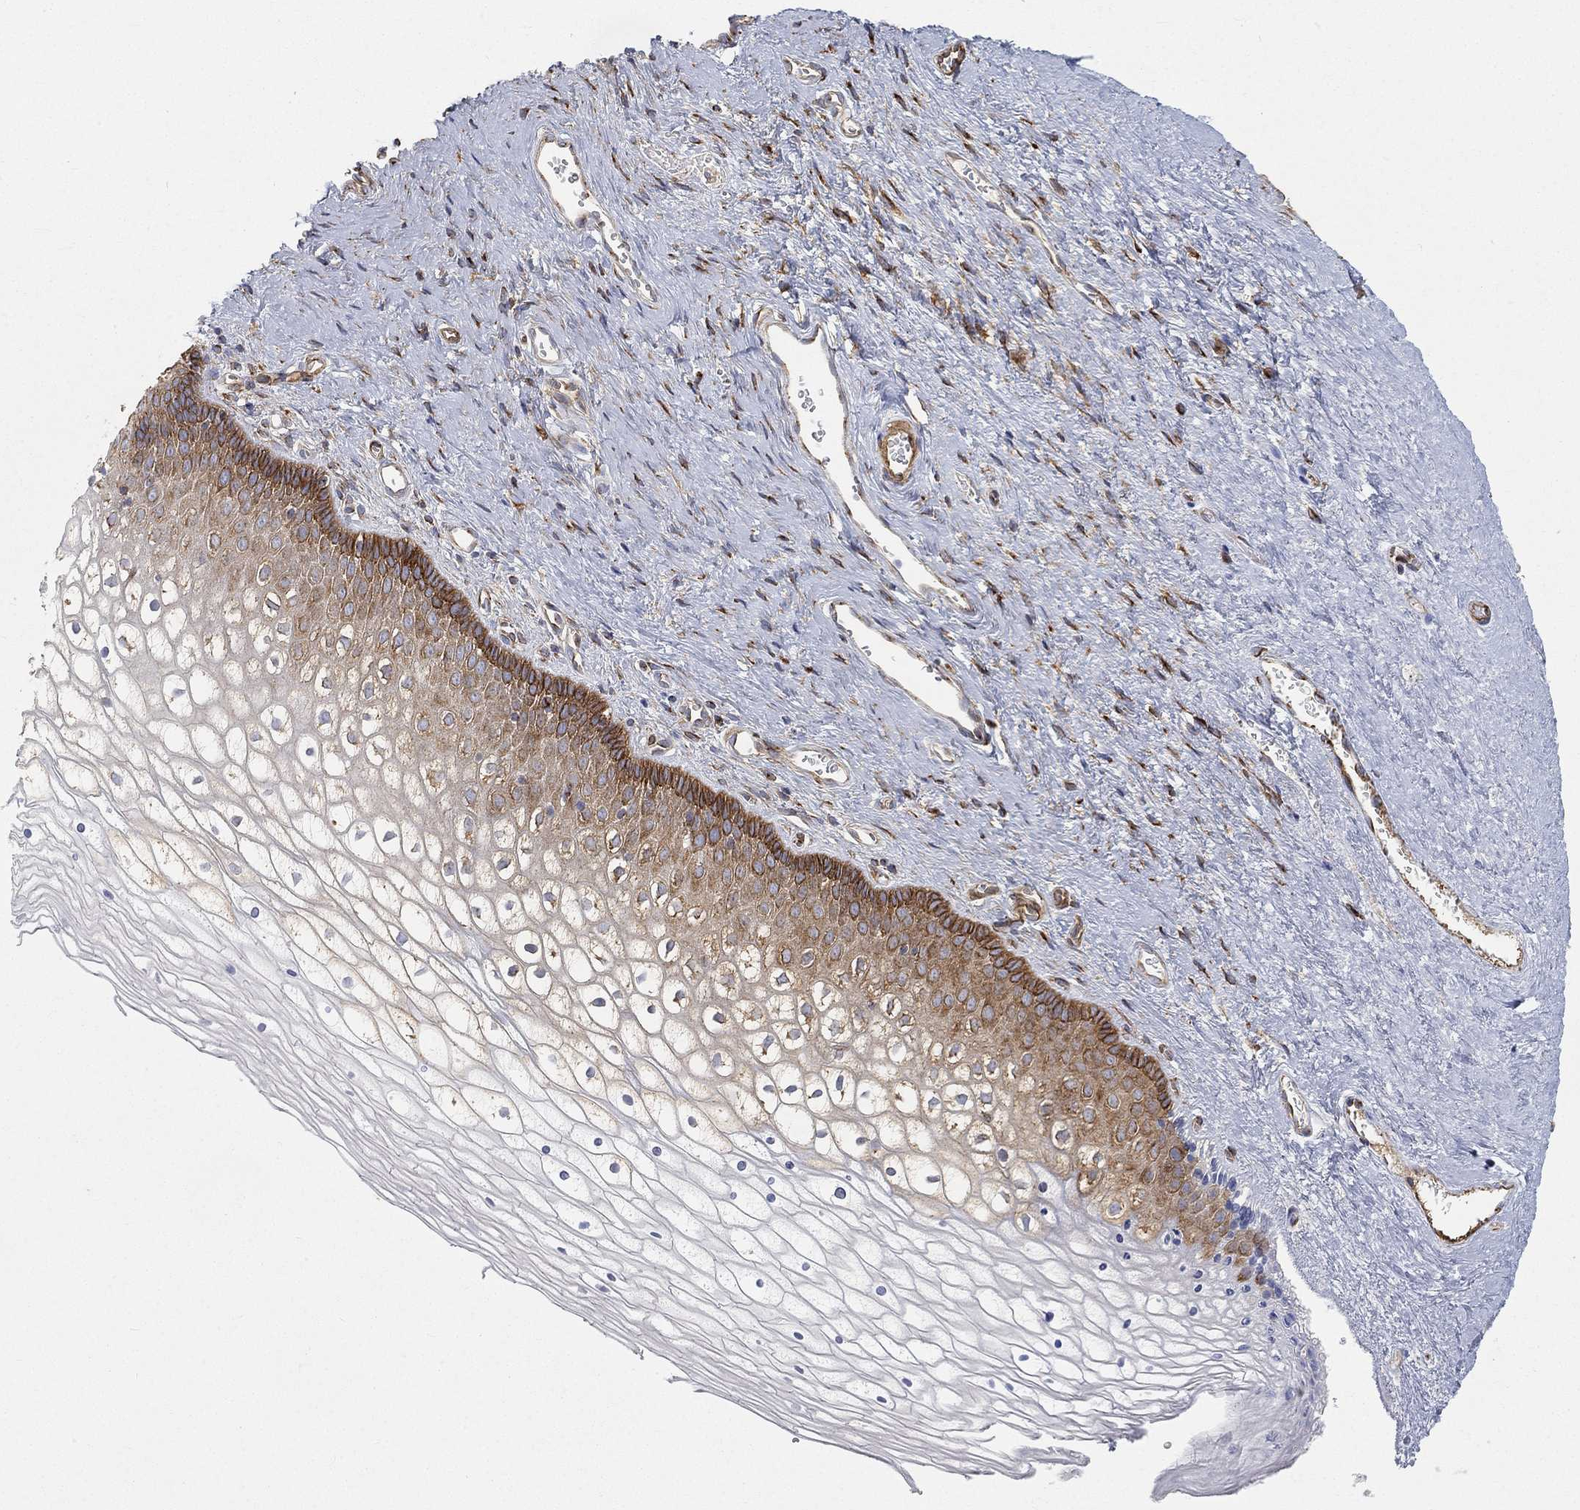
{"staining": {"intensity": "strong", "quantity": "<25%", "location": "cytoplasmic/membranous"}, "tissue": "vagina", "cell_type": "Squamous epithelial cells", "image_type": "normal", "snomed": [{"axis": "morphology", "description": "Normal tissue, NOS"}, {"axis": "topography", "description": "Vagina"}], "caption": "Immunohistochemistry of unremarkable vagina exhibits medium levels of strong cytoplasmic/membranous staining in about <25% of squamous epithelial cells.", "gene": "TMEM25", "patient": {"sex": "female", "age": 32}}